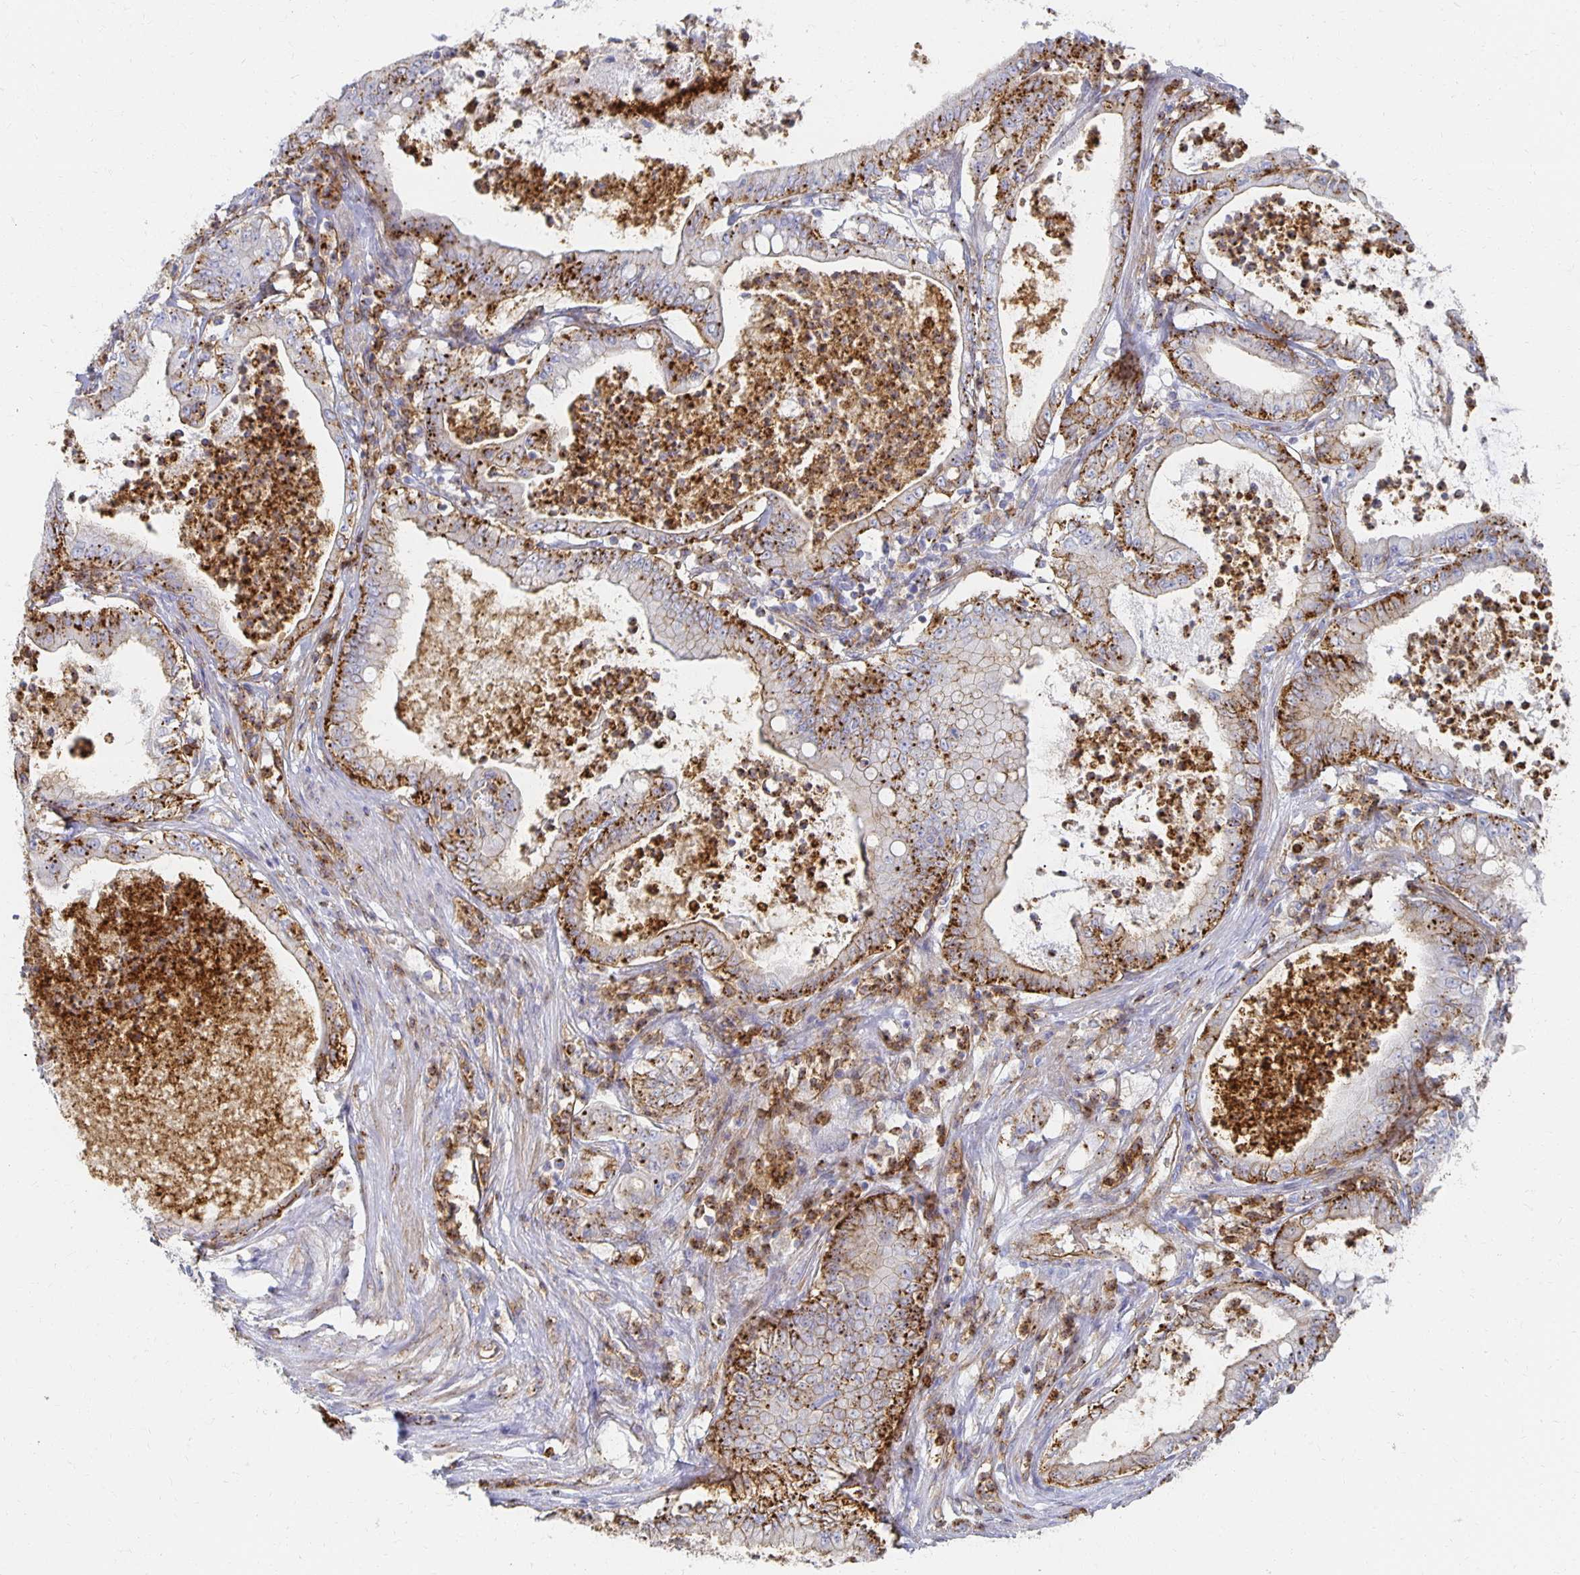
{"staining": {"intensity": "strong", "quantity": ">75%", "location": "cytoplasmic/membranous"}, "tissue": "pancreatic cancer", "cell_type": "Tumor cells", "image_type": "cancer", "snomed": [{"axis": "morphology", "description": "Adenocarcinoma, NOS"}, {"axis": "topography", "description": "Pancreas"}], "caption": "Pancreatic adenocarcinoma stained with immunohistochemistry shows strong cytoplasmic/membranous positivity in approximately >75% of tumor cells.", "gene": "TAAR1", "patient": {"sex": "male", "age": 71}}